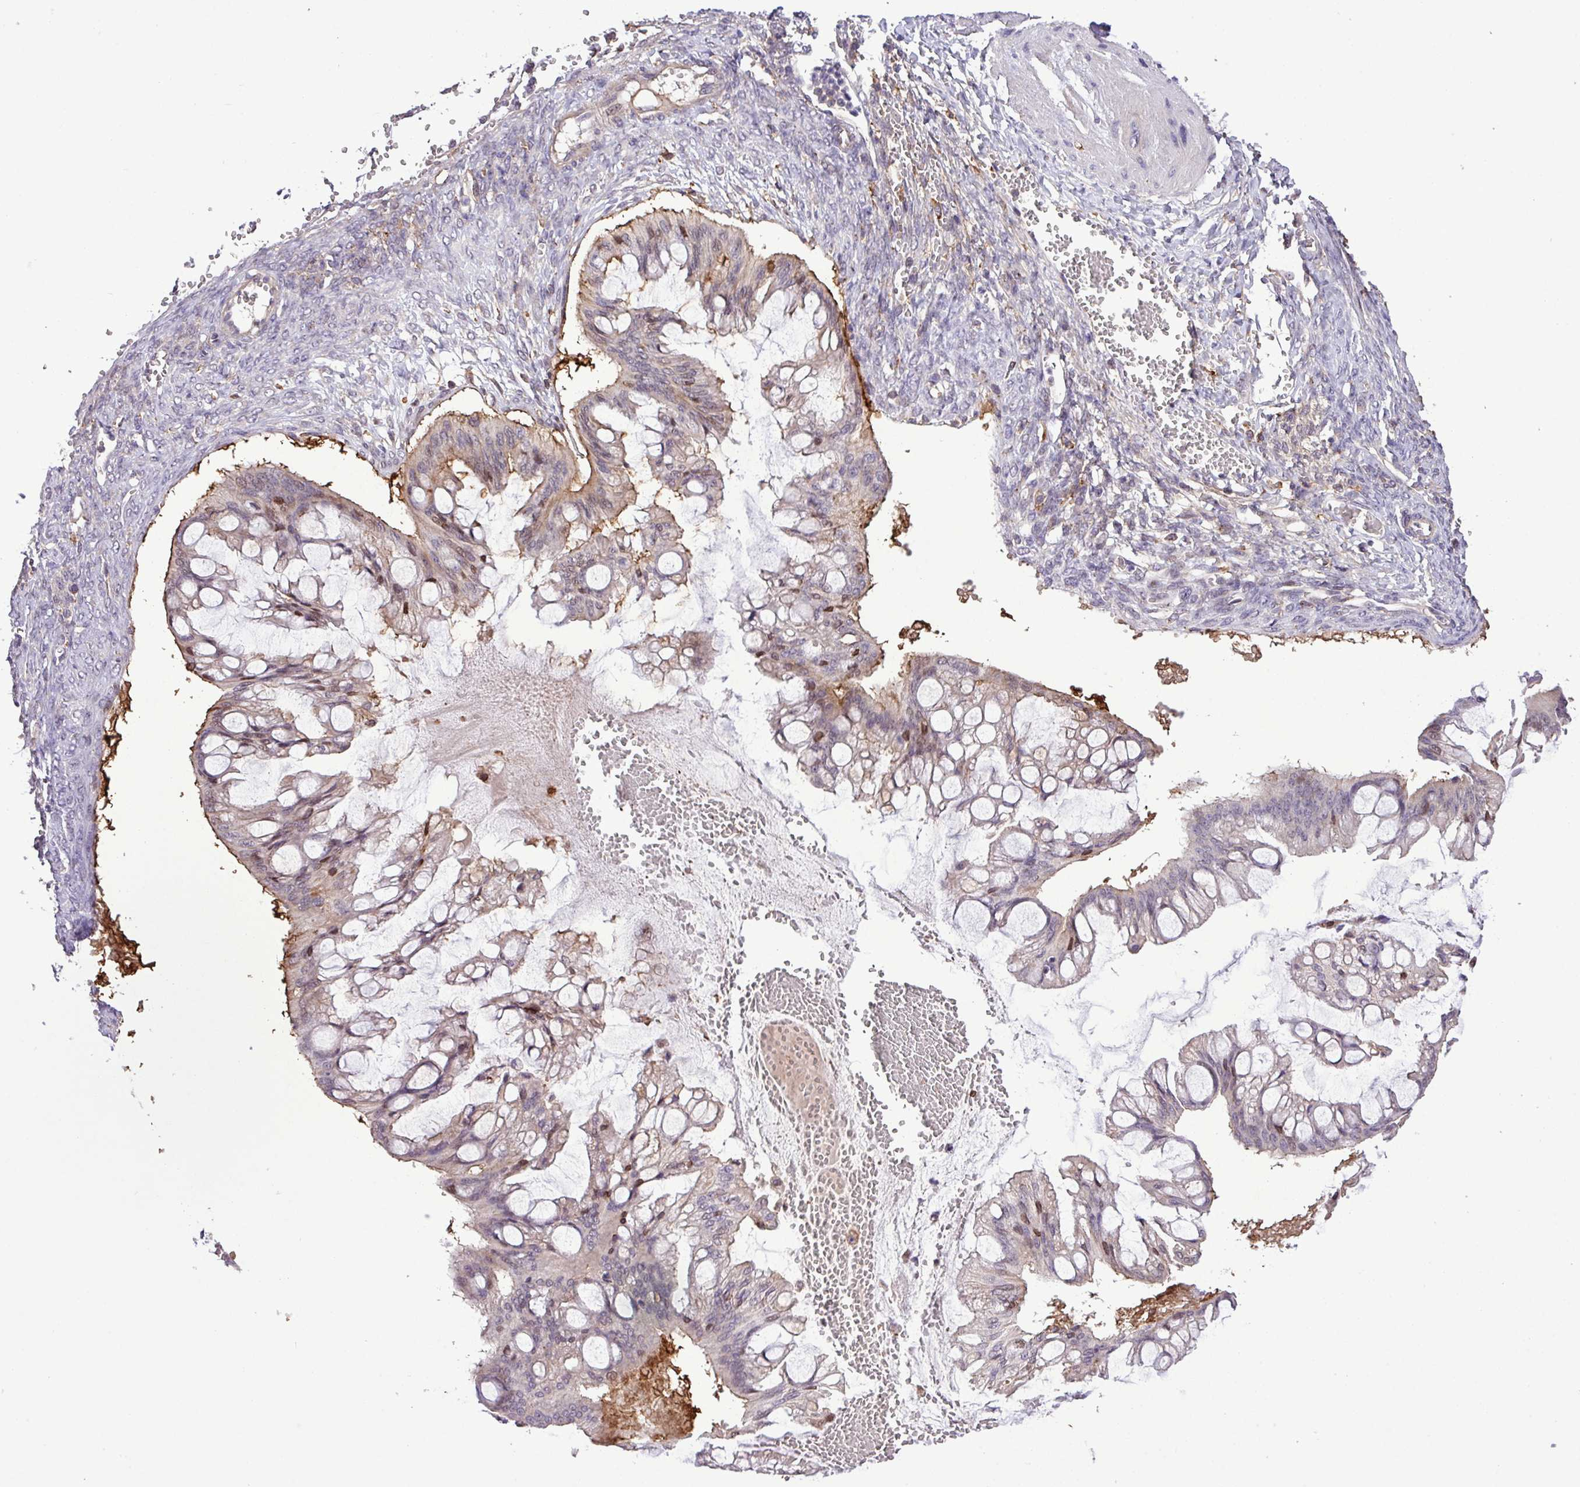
{"staining": {"intensity": "weak", "quantity": "<25%", "location": "cytoplasmic/membranous,nuclear"}, "tissue": "ovarian cancer", "cell_type": "Tumor cells", "image_type": "cancer", "snomed": [{"axis": "morphology", "description": "Cystadenocarcinoma, mucinous, NOS"}, {"axis": "topography", "description": "Ovary"}], "caption": "DAB (3,3'-diaminobenzidine) immunohistochemical staining of human ovarian cancer displays no significant staining in tumor cells.", "gene": "RPP25L", "patient": {"sex": "female", "age": 73}}